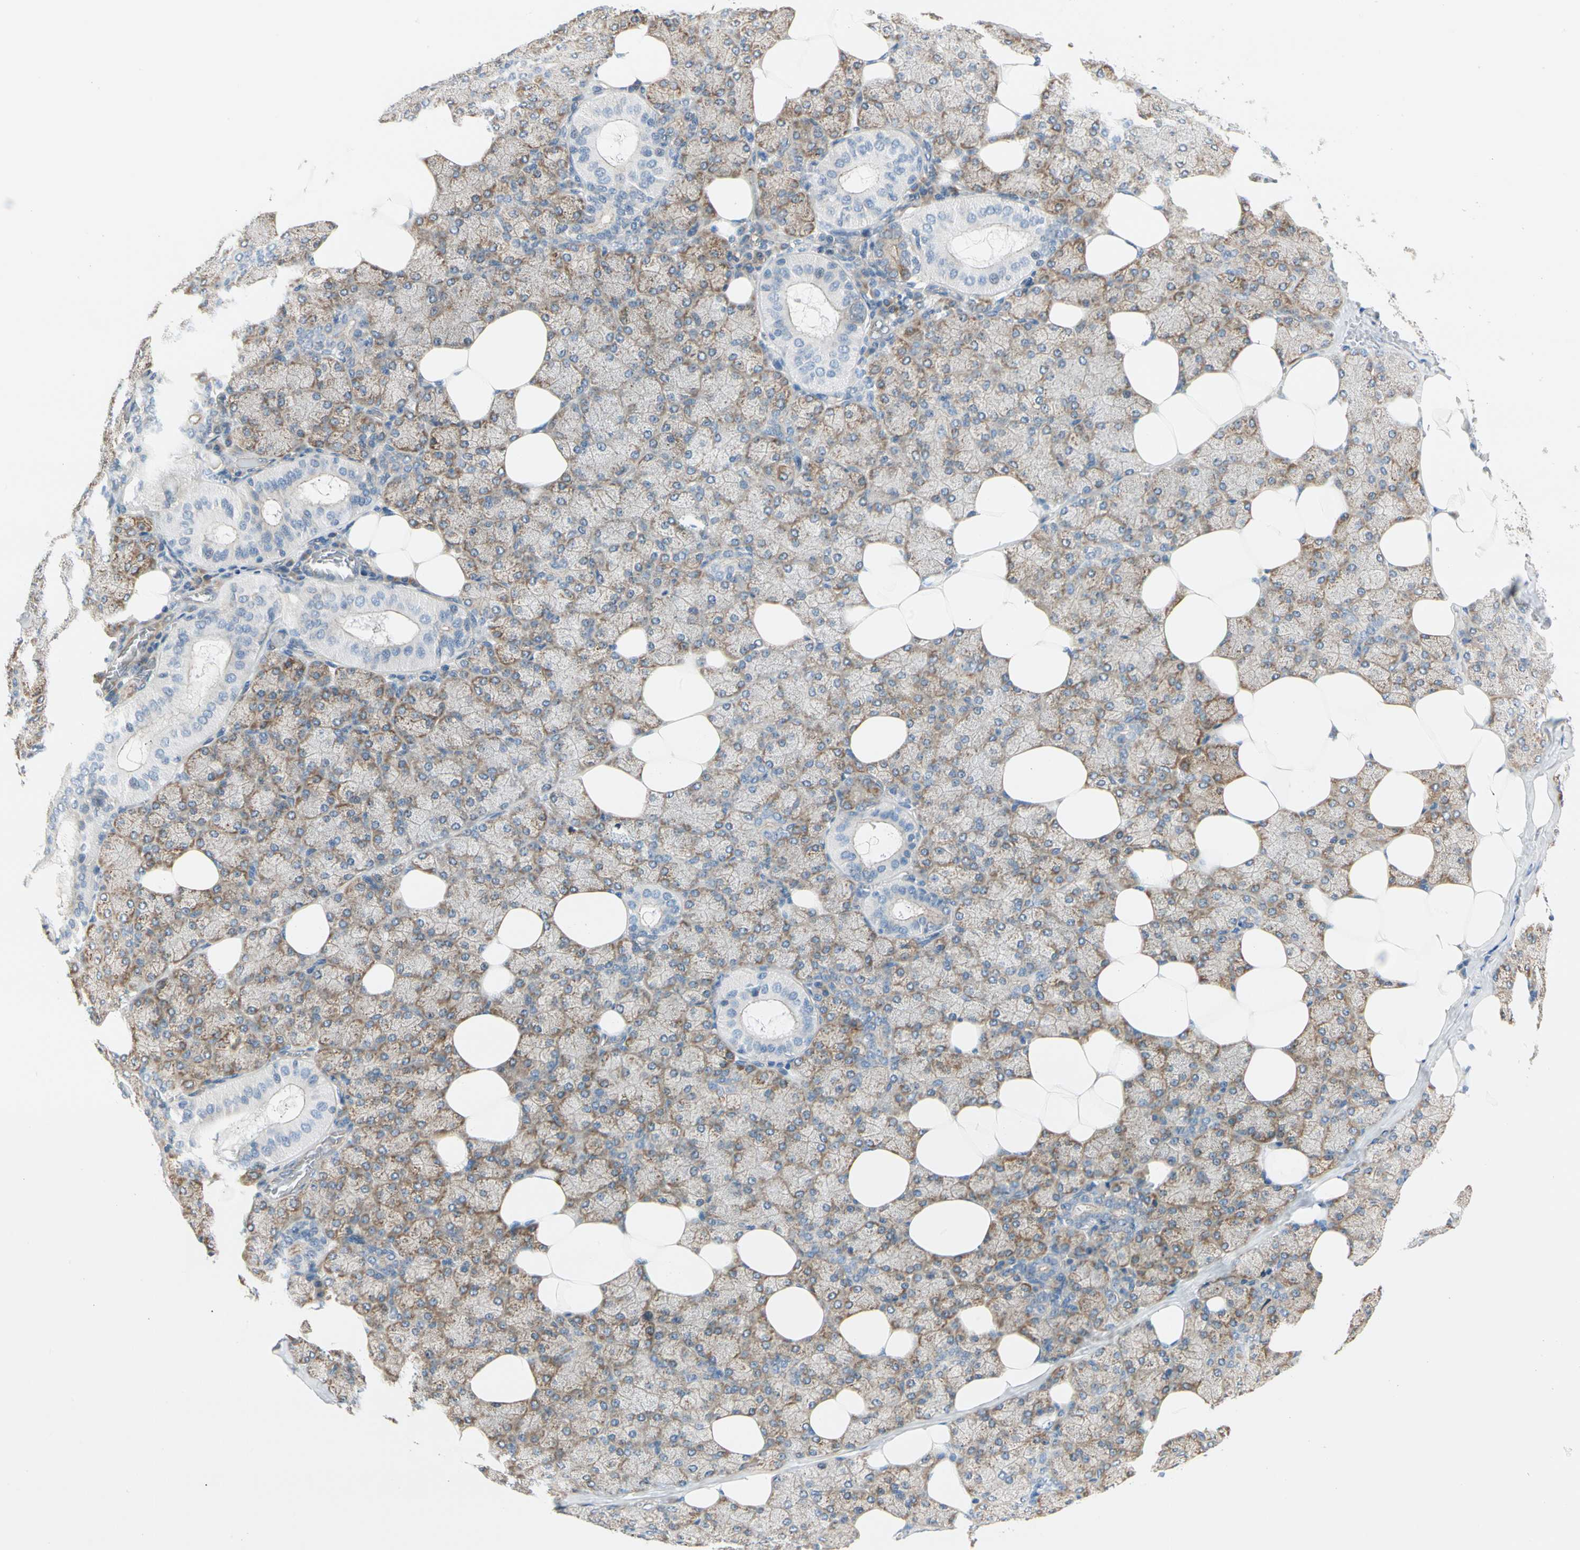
{"staining": {"intensity": "moderate", "quantity": "25%-75%", "location": "cytoplasmic/membranous"}, "tissue": "salivary gland", "cell_type": "Glandular cells", "image_type": "normal", "snomed": [{"axis": "morphology", "description": "Normal tissue, NOS"}, {"axis": "topography", "description": "Lymph node"}, {"axis": "topography", "description": "Salivary gland"}], "caption": "Immunohistochemical staining of unremarkable human salivary gland shows medium levels of moderate cytoplasmic/membranous positivity in approximately 25%-75% of glandular cells. (DAB (3,3'-diaminobenzidine) IHC with brightfield microscopy, high magnification).", "gene": "ROCK2", "patient": {"sex": "male", "age": 8}}